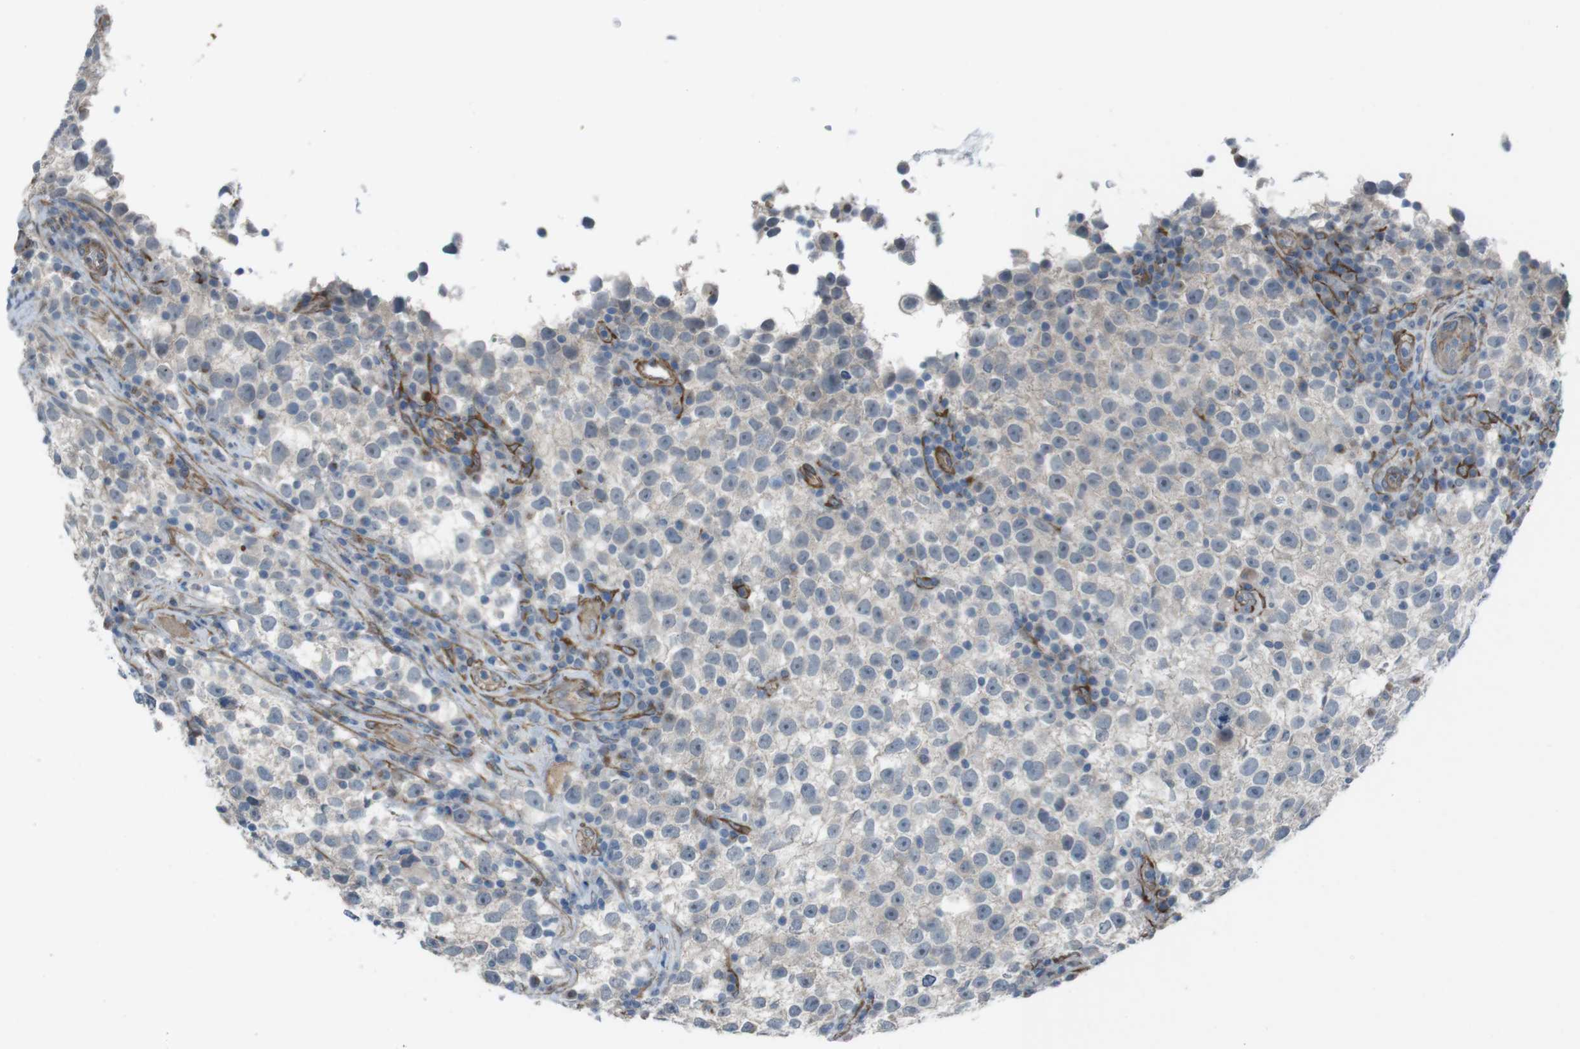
{"staining": {"intensity": "weak", "quantity": "<25%", "location": "cytoplasmic/membranous"}, "tissue": "testis cancer", "cell_type": "Tumor cells", "image_type": "cancer", "snomed": [{"axis": "morphology", "description": "Seminoma, NOS"}, {"axis": "topography", "description": "Testis"}], "caption": "Testis cancer was stained to show a protein in brown. There is no significant expression in tumor cells.", "gene": "ANK2", "patient": {"sex": "male", "age": 22}}